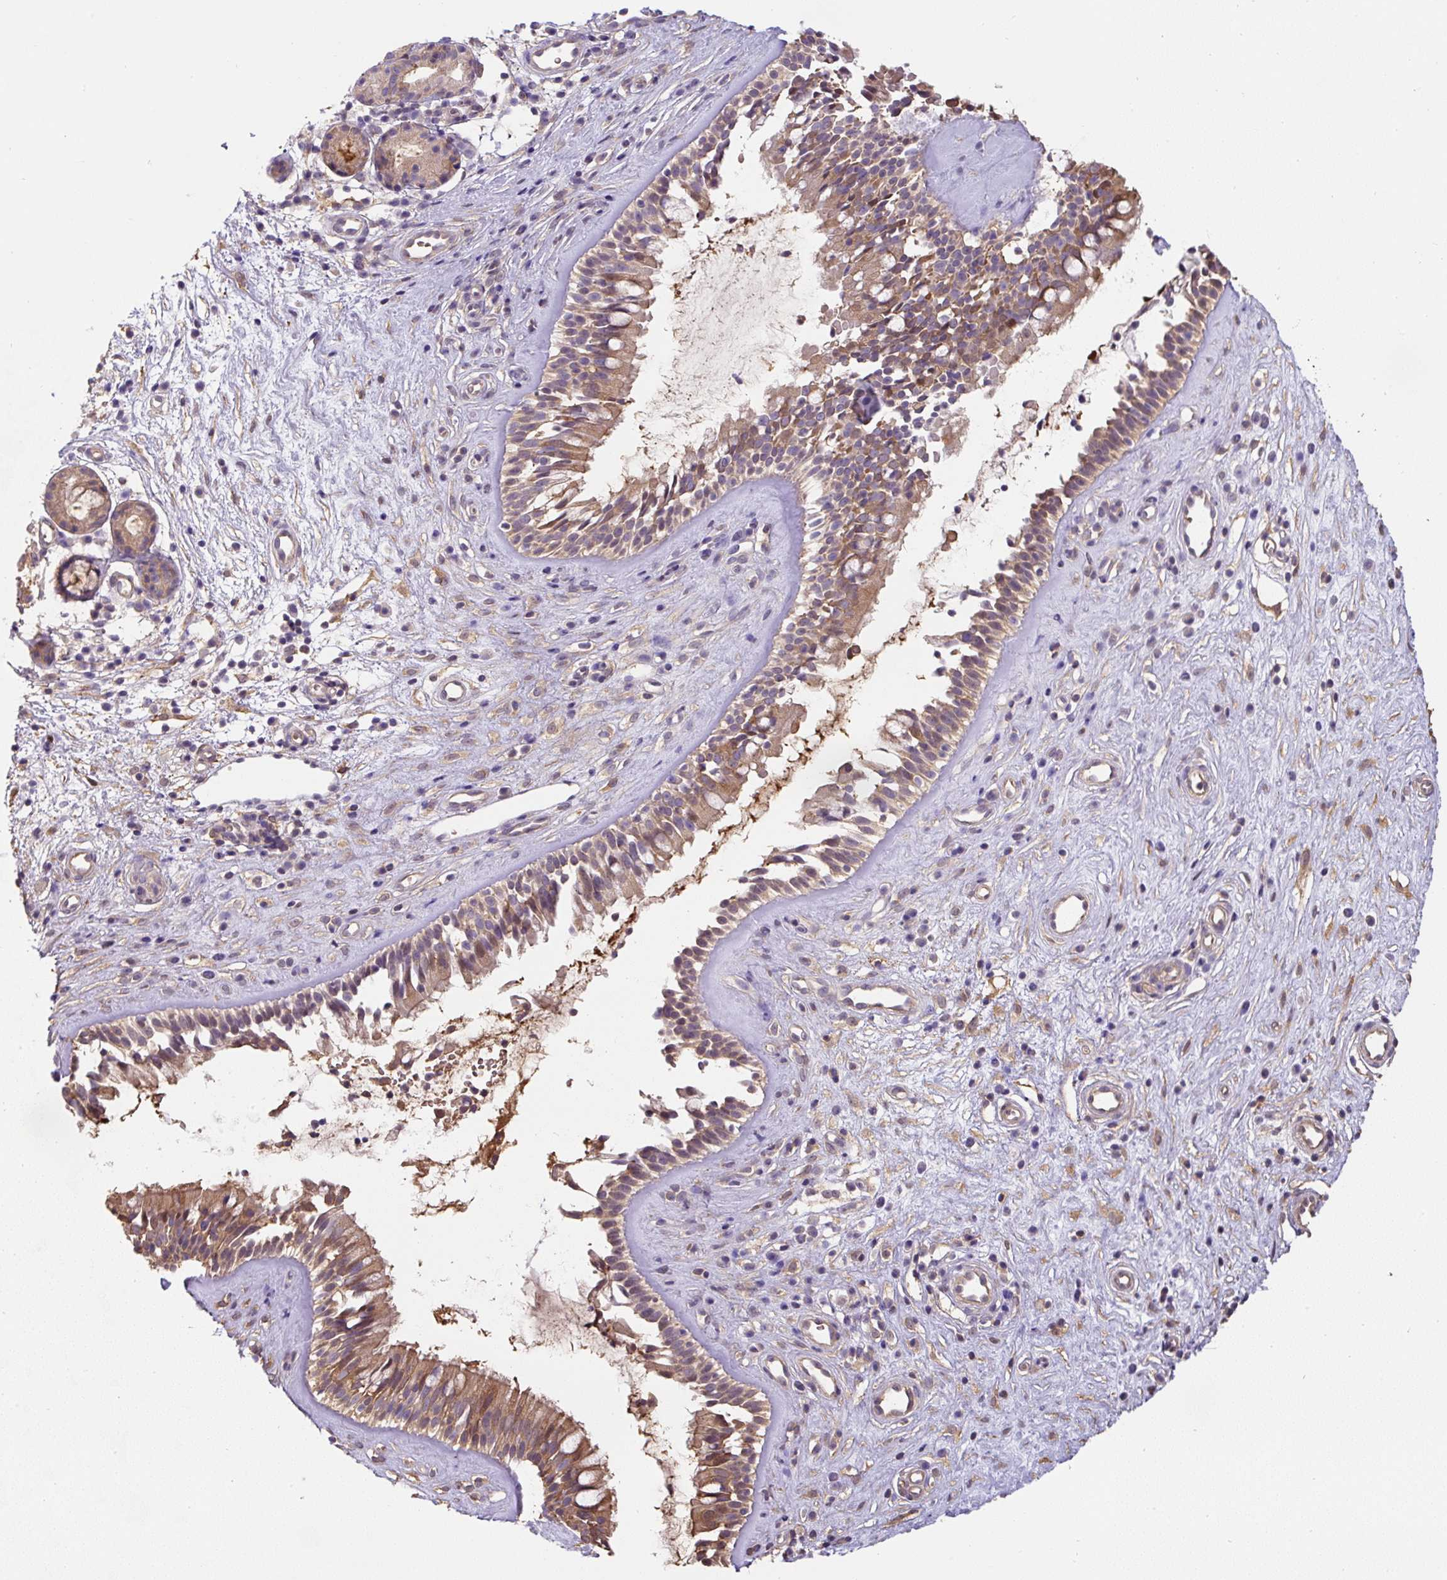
{"staining": {"intensity": "moderate", "quantity": ">75%", "location": "cytoplasmic/membranous"}, "tissue": "nasopharynx", "cell_type": "Respiratory epithelial cells", "image_type": "normal", "snomed": [{"axis": "morphology", "description": "Normal tissue, NOS"}, {"axis": "topography", "description": "Nasopharynx"}], "caption": "IHC (DAB) staining of normal nasopharynx demonstrates moderate cytoplasmic/membranous protein staining in approximately >75% of respiratory epithelial cells.", "gene": "ST13", "patient": {"sex": "male", "age": 32}}